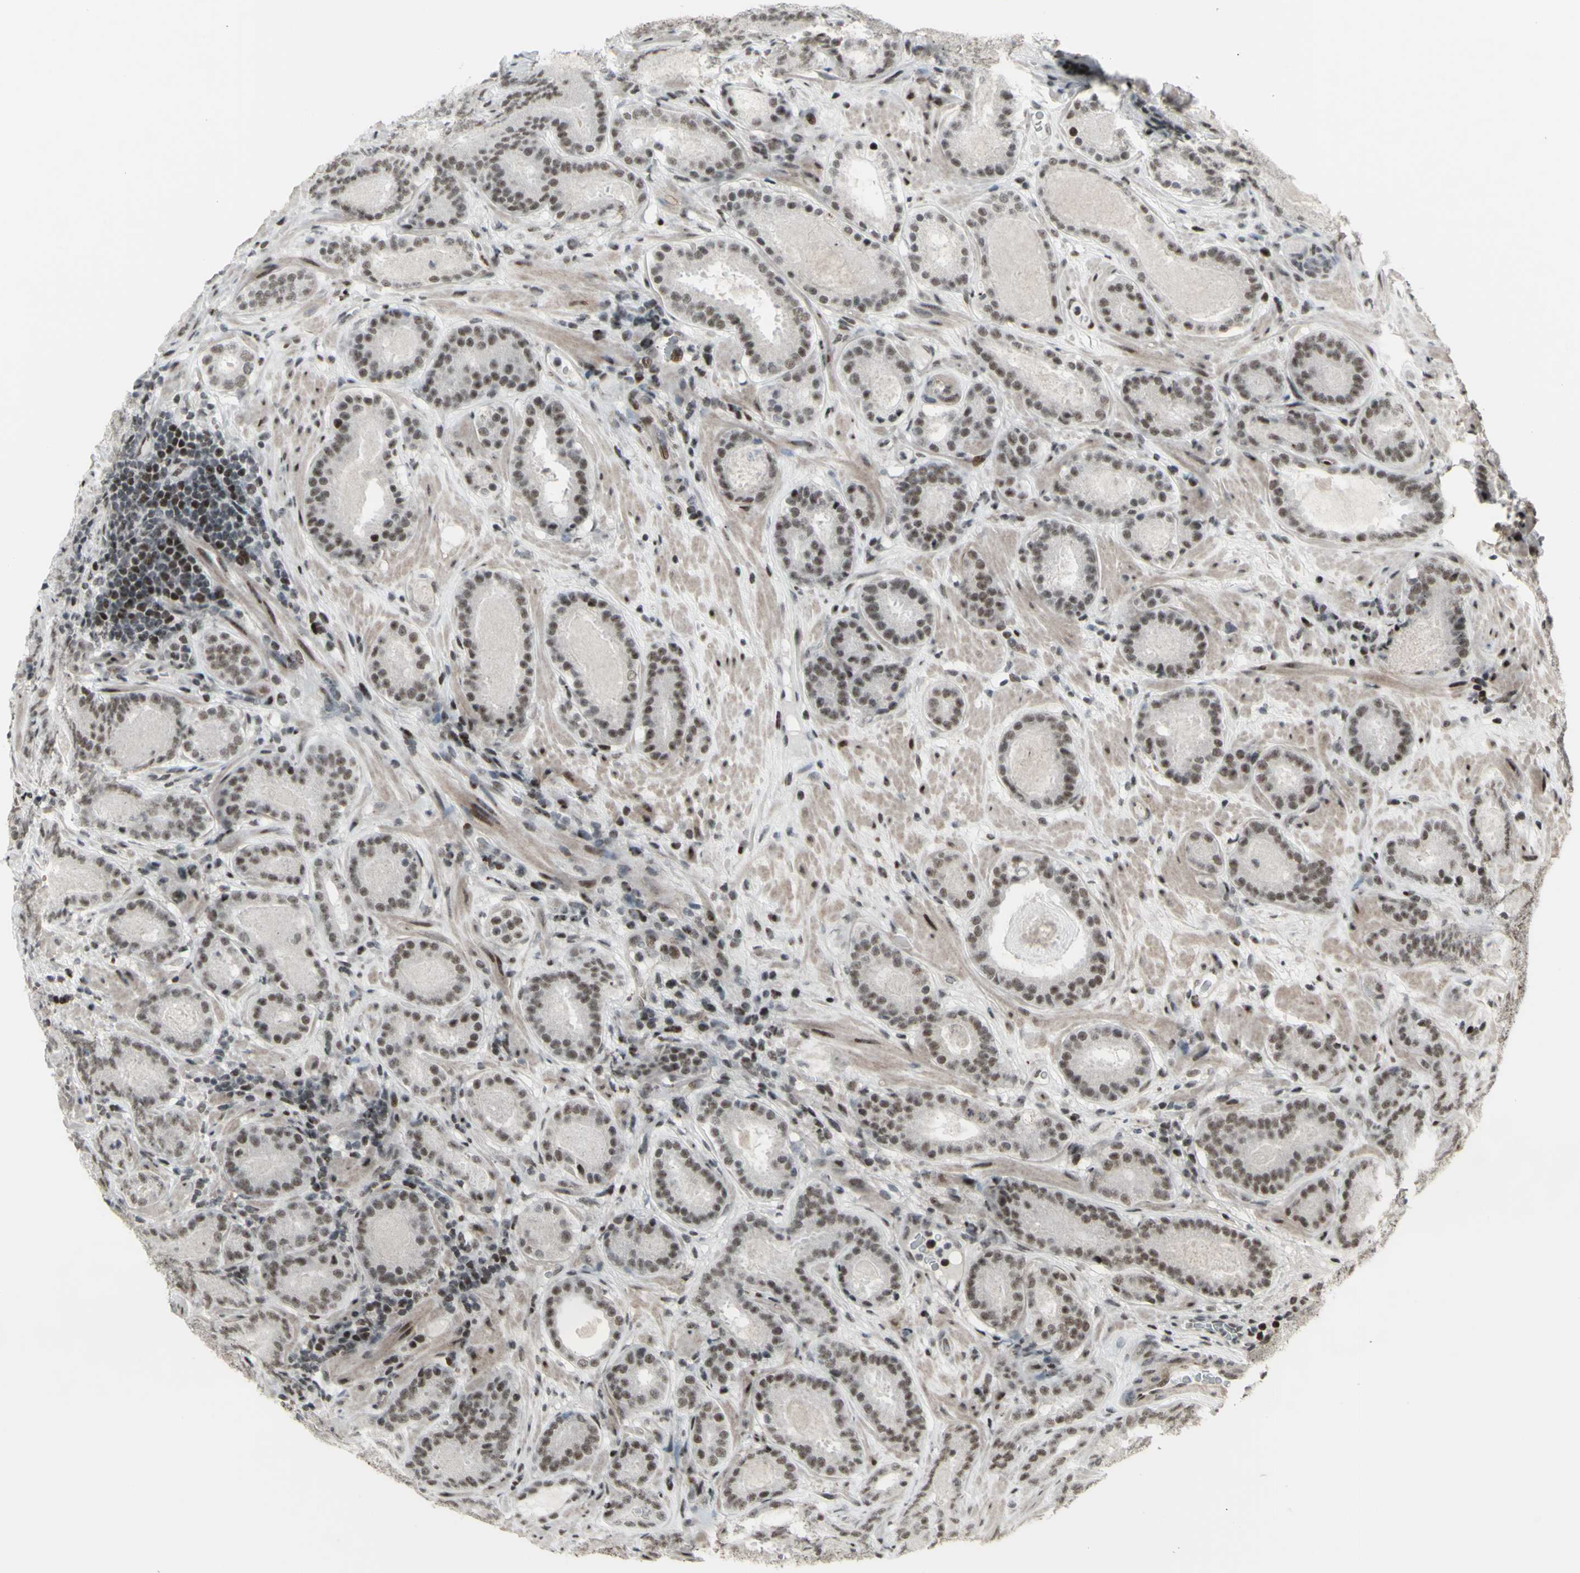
{"staining": {"intensity": "weak", "quantity": "25%-75%", "location": "nuclear"}, "tissue": "prostate cancer", "cell_type": "Tumor cells", "image_type": "cancer", "snomed": [{"axis": "morphology", "description": "Adenocarcinoma, Low grade"}, {"axis": "topography", "description": "Prostate"}], "caption": "Protein staining of adenocarcinoma (low-grade) (prostate) tissue demonstrates weak nuclear staining in about 25%-75% of tumor cells.", "gene": "SUPT6H", "patient": {"sex": "male", "age": 69}}